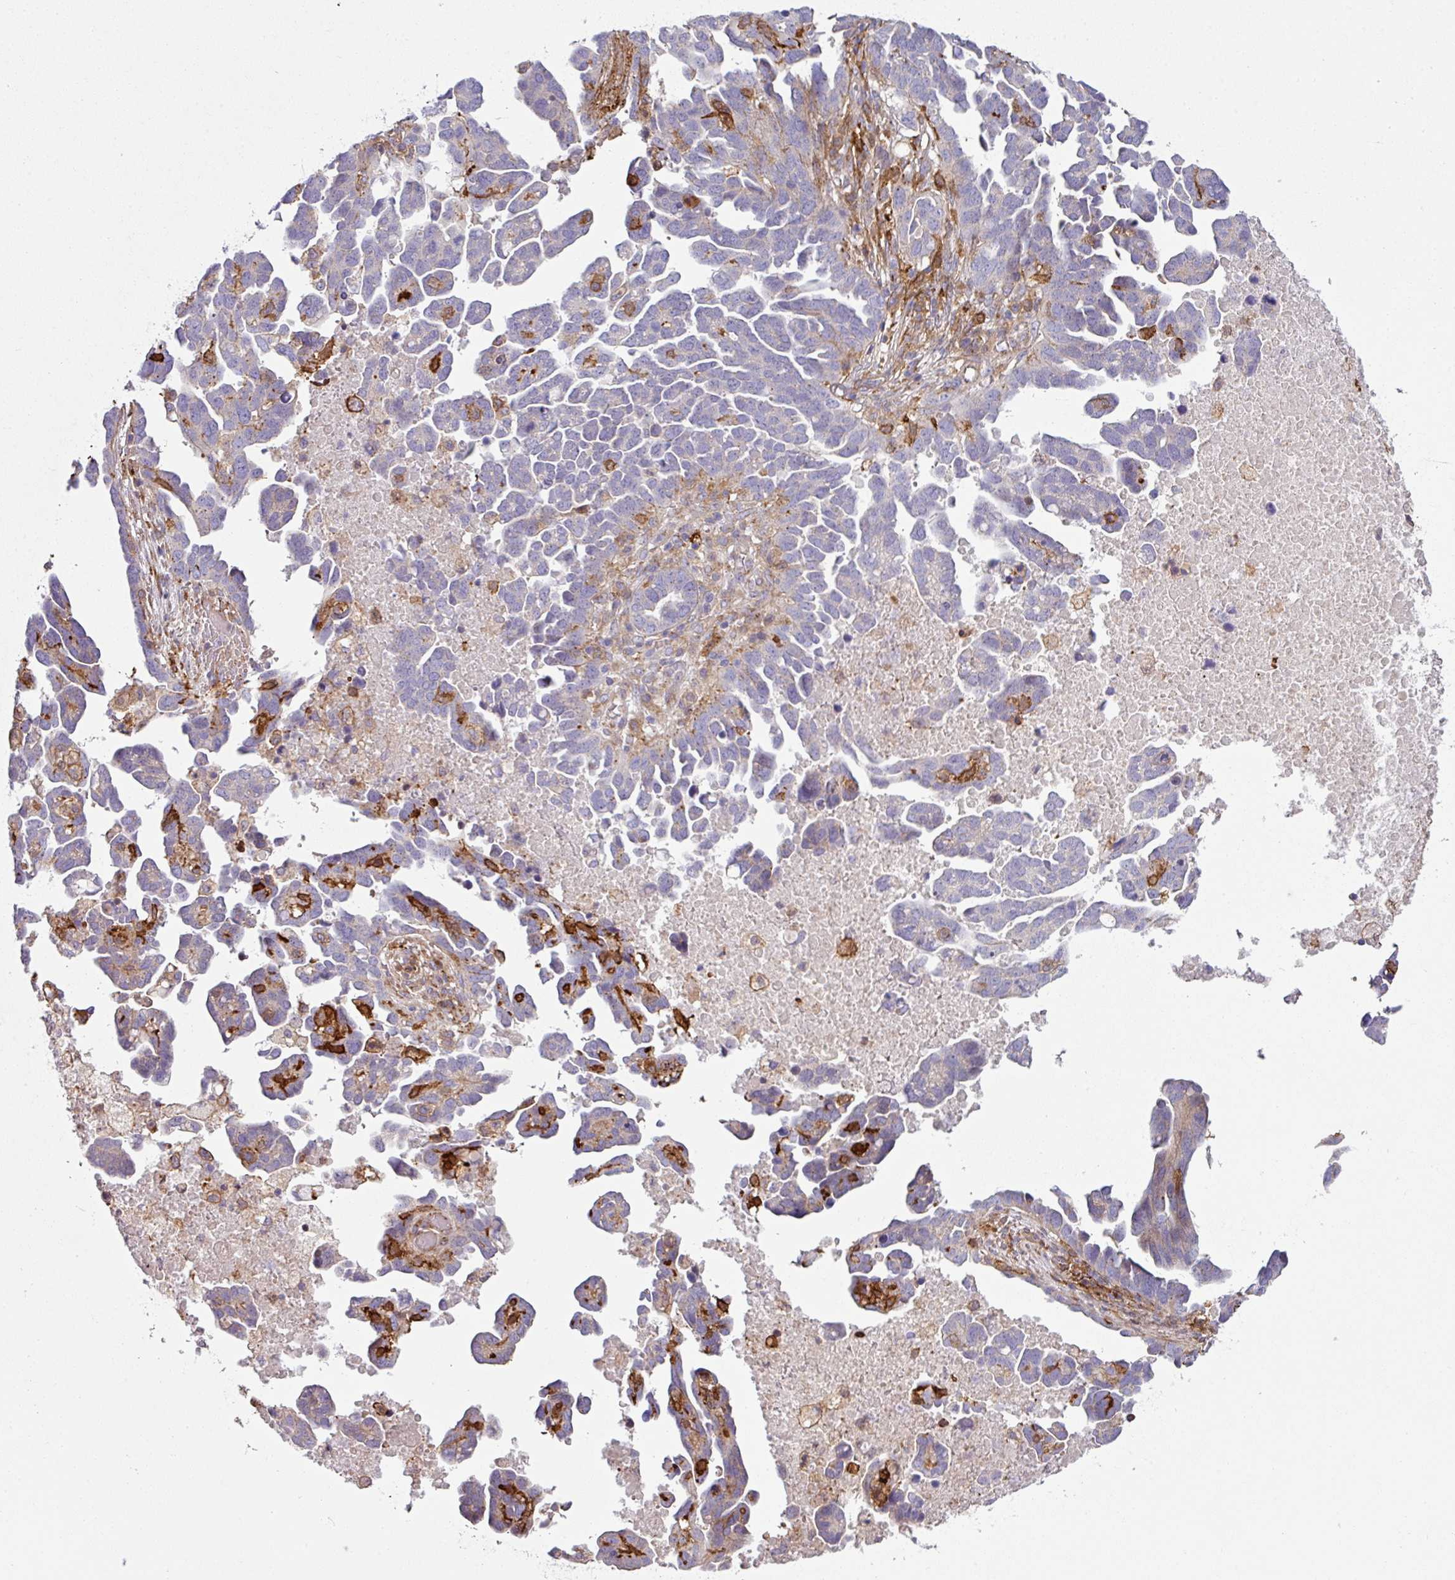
{"staining": {"intensity": "negative", "quantity": "none", "location": "none"}, "tissue": "ovarian cancer", "cell_type": "Tumor cells", "image_type": "cancer", "snomed": [{"axis": "morphology", "description": "Cystadenocarcinoma, serous, NOS"}, {"axis": "topography", "description": "Ovary"}], "caption": "Immunohistochemical staining of serous cystadenocarcinoma (ovarian) demonstrates no significant positivity in tumor cells.", "gene": "COL8A1", "patient": {"sex": "female", "age": 54}}